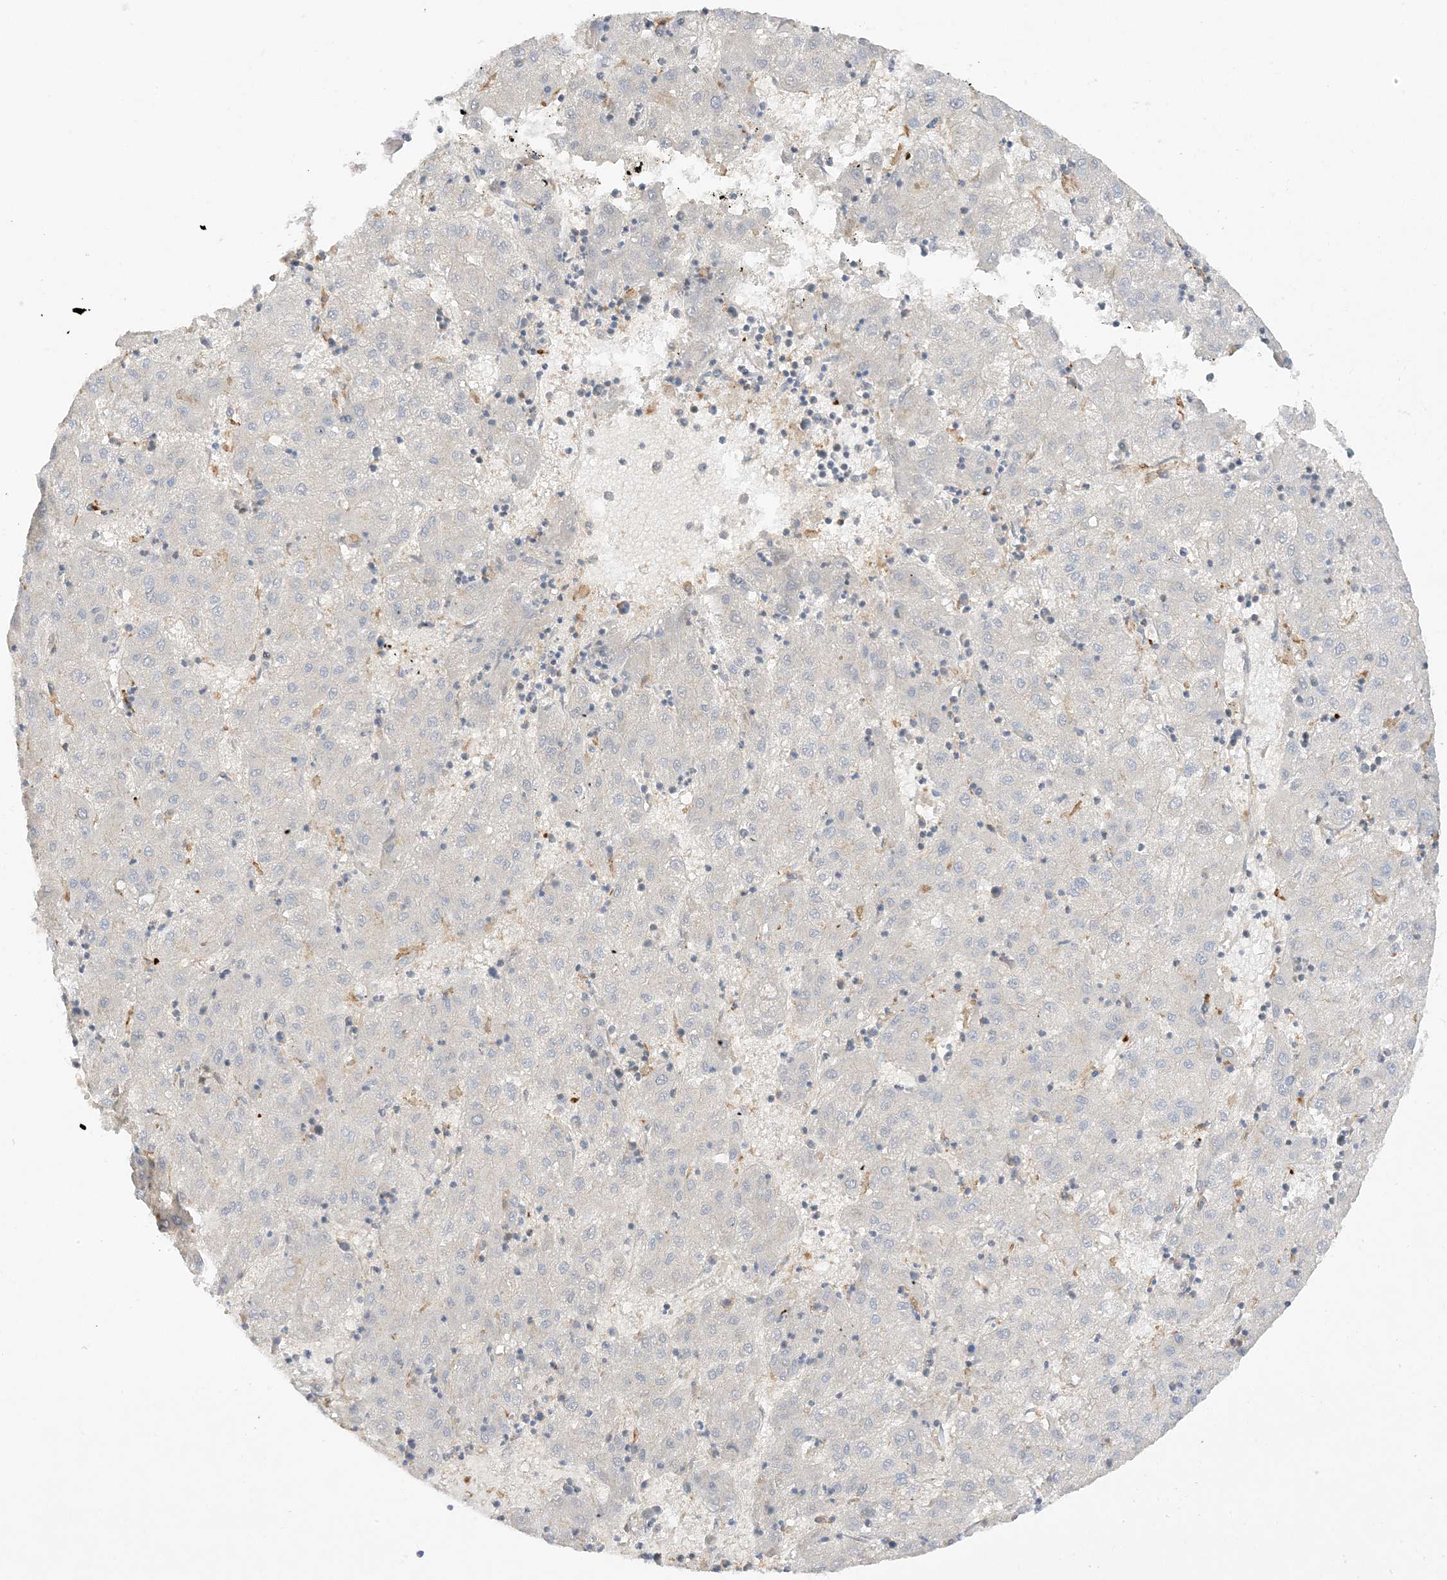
{"staining": {"intensity": "negative", "quantity": "none", "location": "none"}, "tissue": "liver cancer", "cell_type": "Tumor cells", "image_type": "cancer", "snomed": [{"axis": "morphology", "description": "Carcinoma, Hepatocellular, NOS"}, {"axis": "topography", "description": "Liver"}], "caption": "High power microscopy histopathology image of an IHC histopathology image of hepatocellular carcinoma (liver), revealing no significant expression in tumor cells.", "gene": "PHACTR2", "patient": {"sex": "male", "age": 72}}